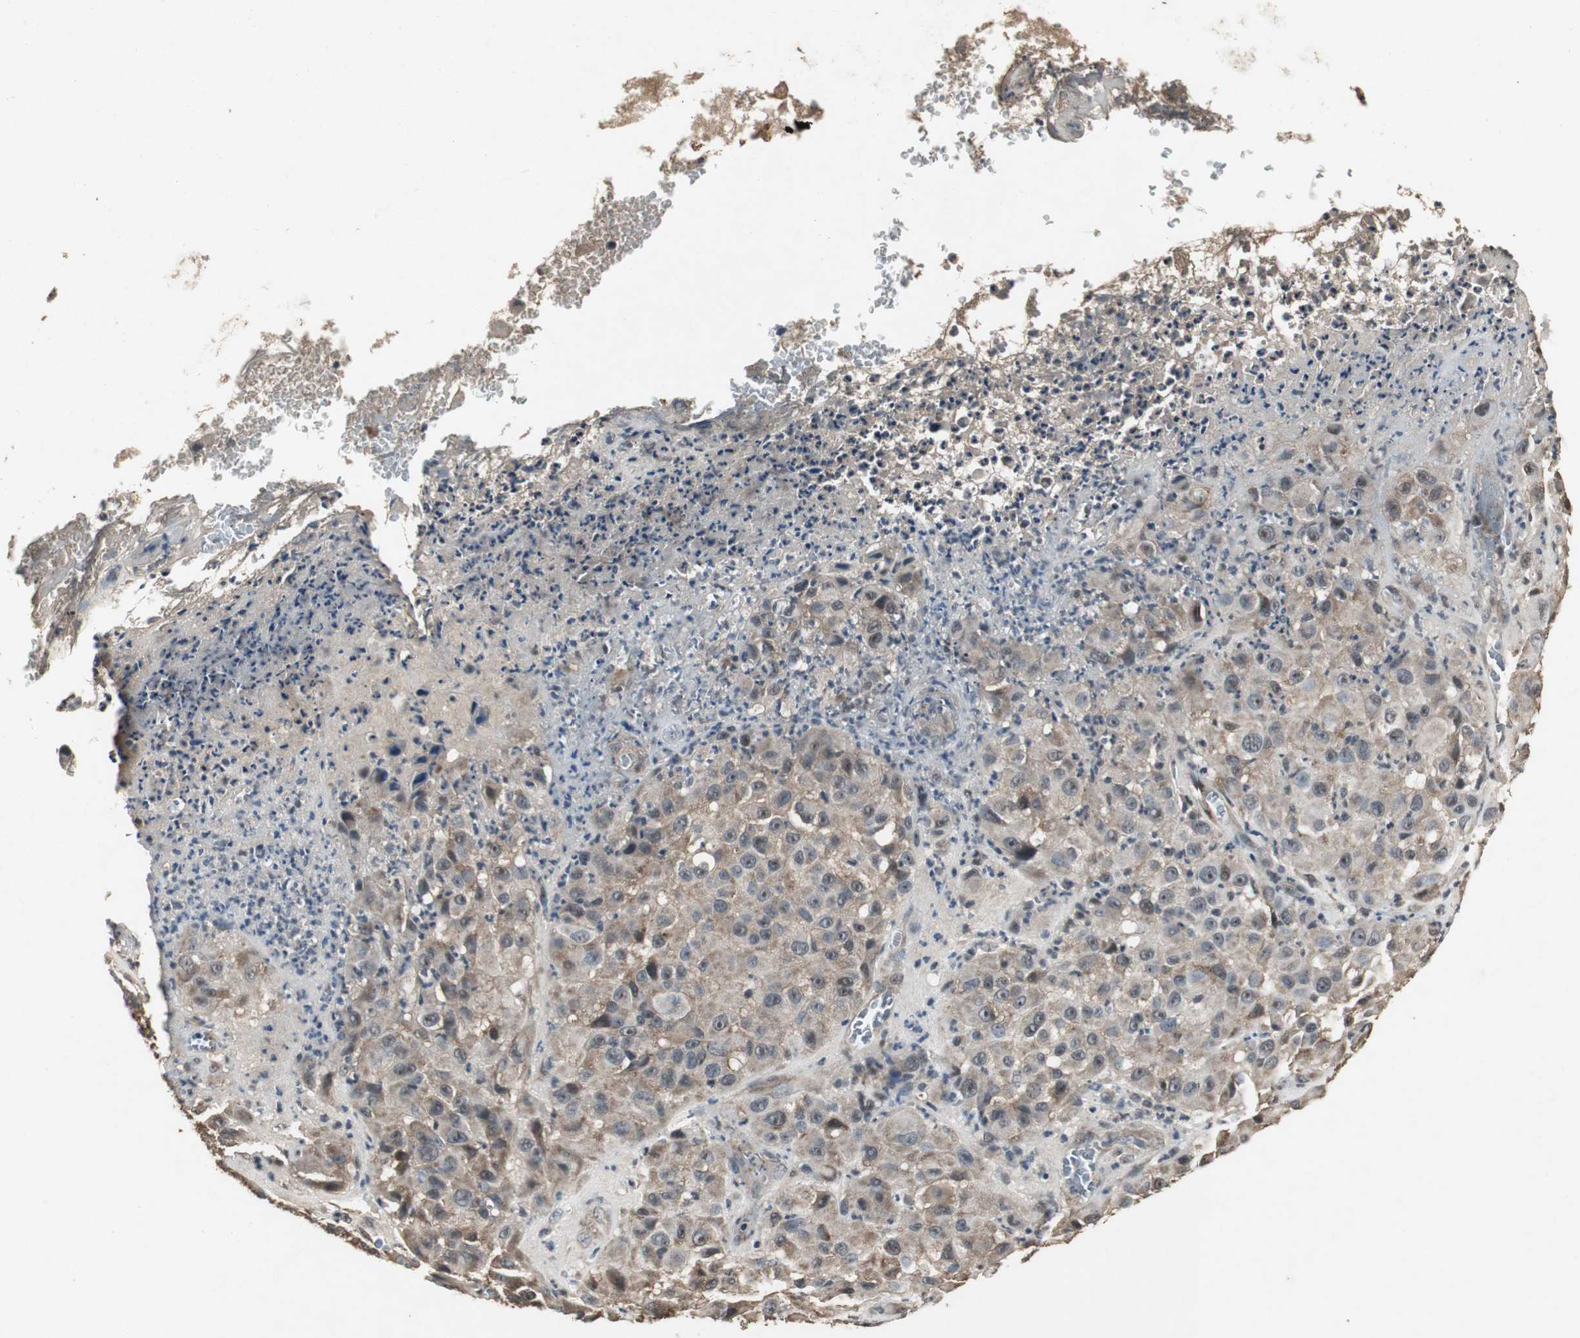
{"staining": {"intensity": "moderate", "quantity": ">75%", "location": "nuclear"}, "tissue": "melanoma", "cell_type": "Tumor cells", "image_type": "cancer", "snomed": [{"axis": "morphology", "description": "Malignant melanoma, NOS"}, {"axis": "topography", "description": "Skin"}], "caption": "An image of human melanoma stained for a protein shows moderate nuclear brown staining in tumor cells.", "gene": "EMX1", "patient": {"sex": "female", "age": 21}}